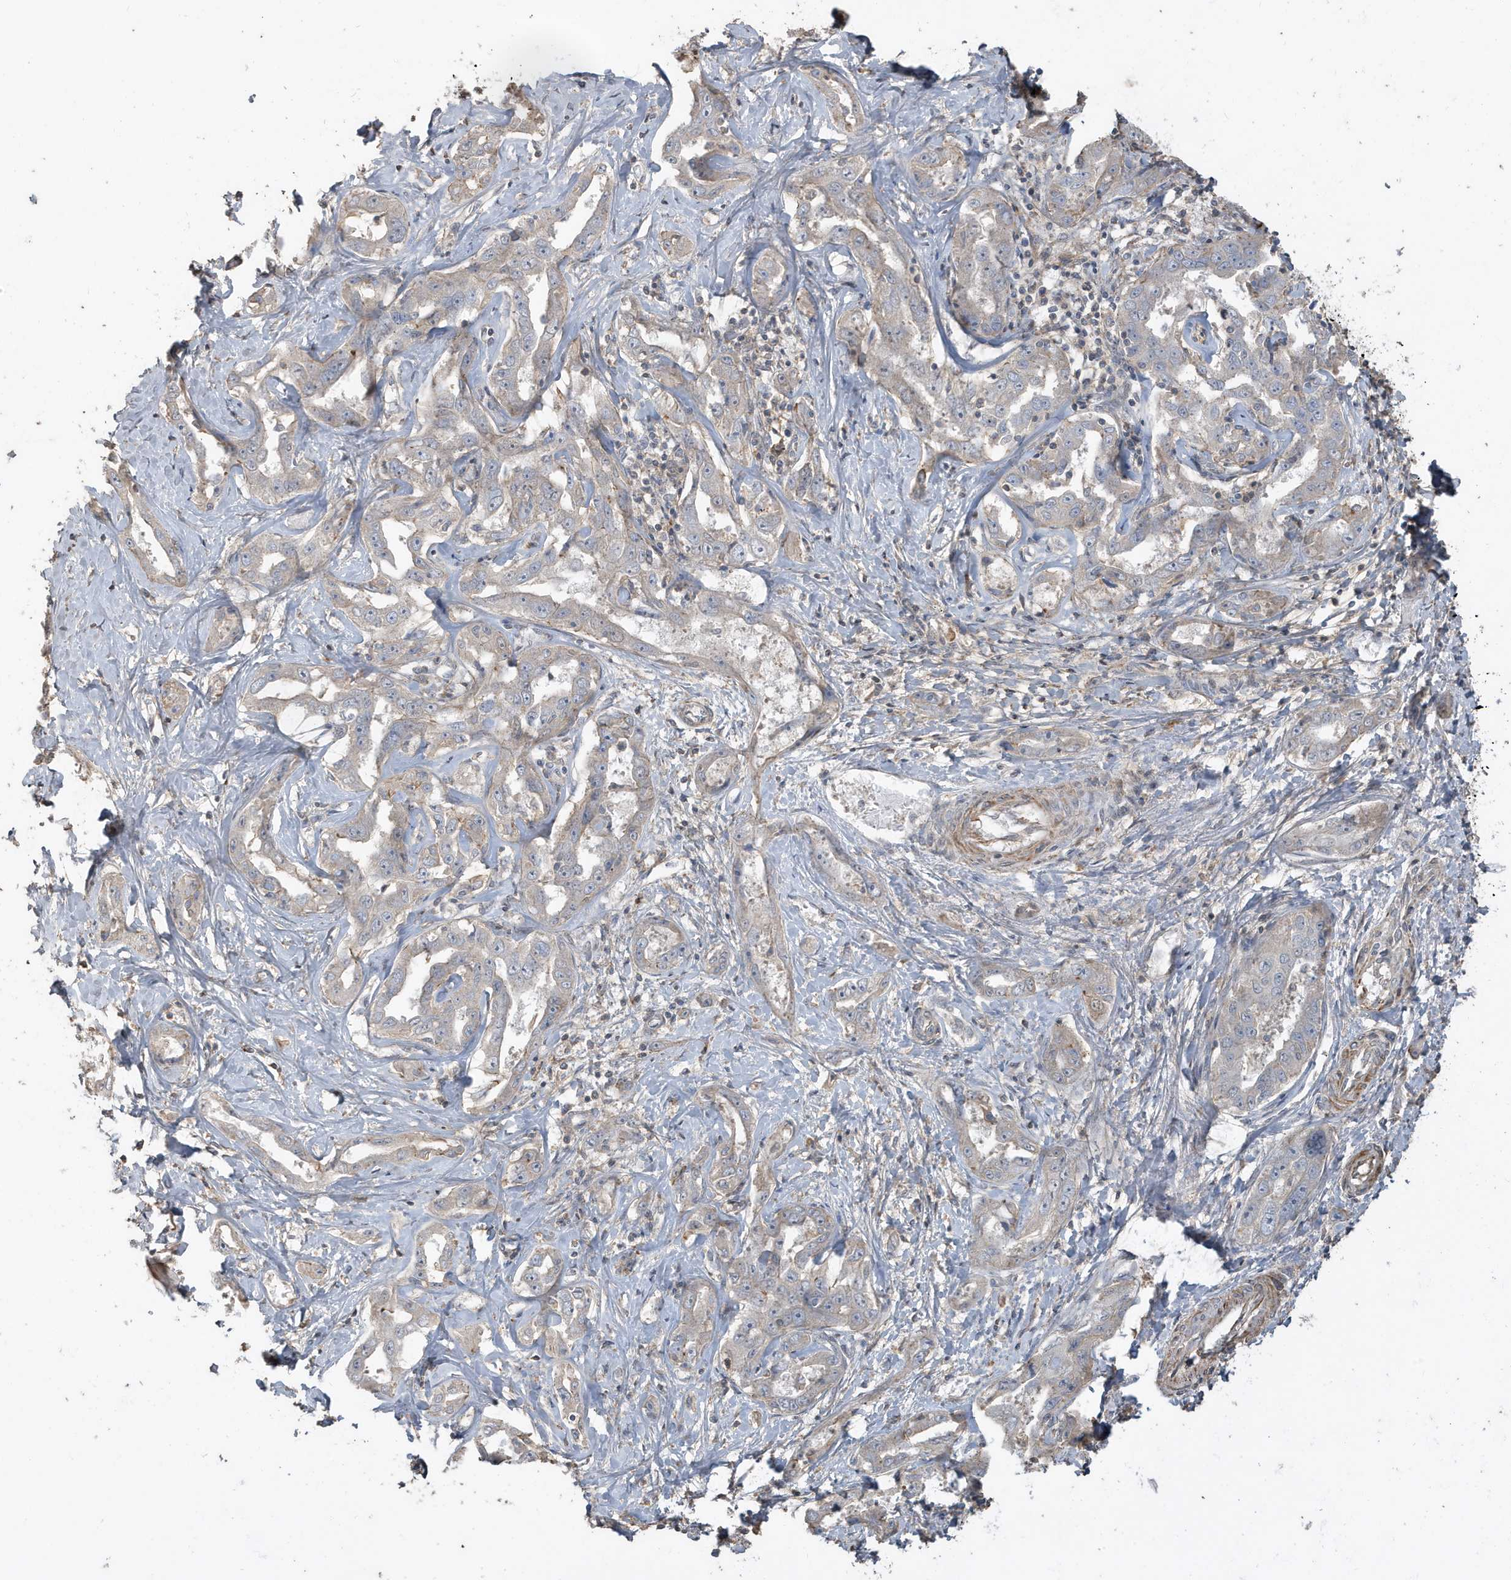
{"staining": {"intensity": "negative", "quantity": "none", "location": "none"}, "tissue": "liver cancer", "cell_type": "Tumor cells", "image_type": "cancer", "snomed": [{"axis": "morphology", "description": "Cholangiocarcinoma"}, {"axis": "topography", "description": "Liver"}], "caption": "The immunohistochemistry (IHC) micrograph has no significant staining in tumor cells of liver cancer (cholangiocarcinoma) tissue.", "gene": "PRRT3", "patient": {"sex": "male", "age": 59}}